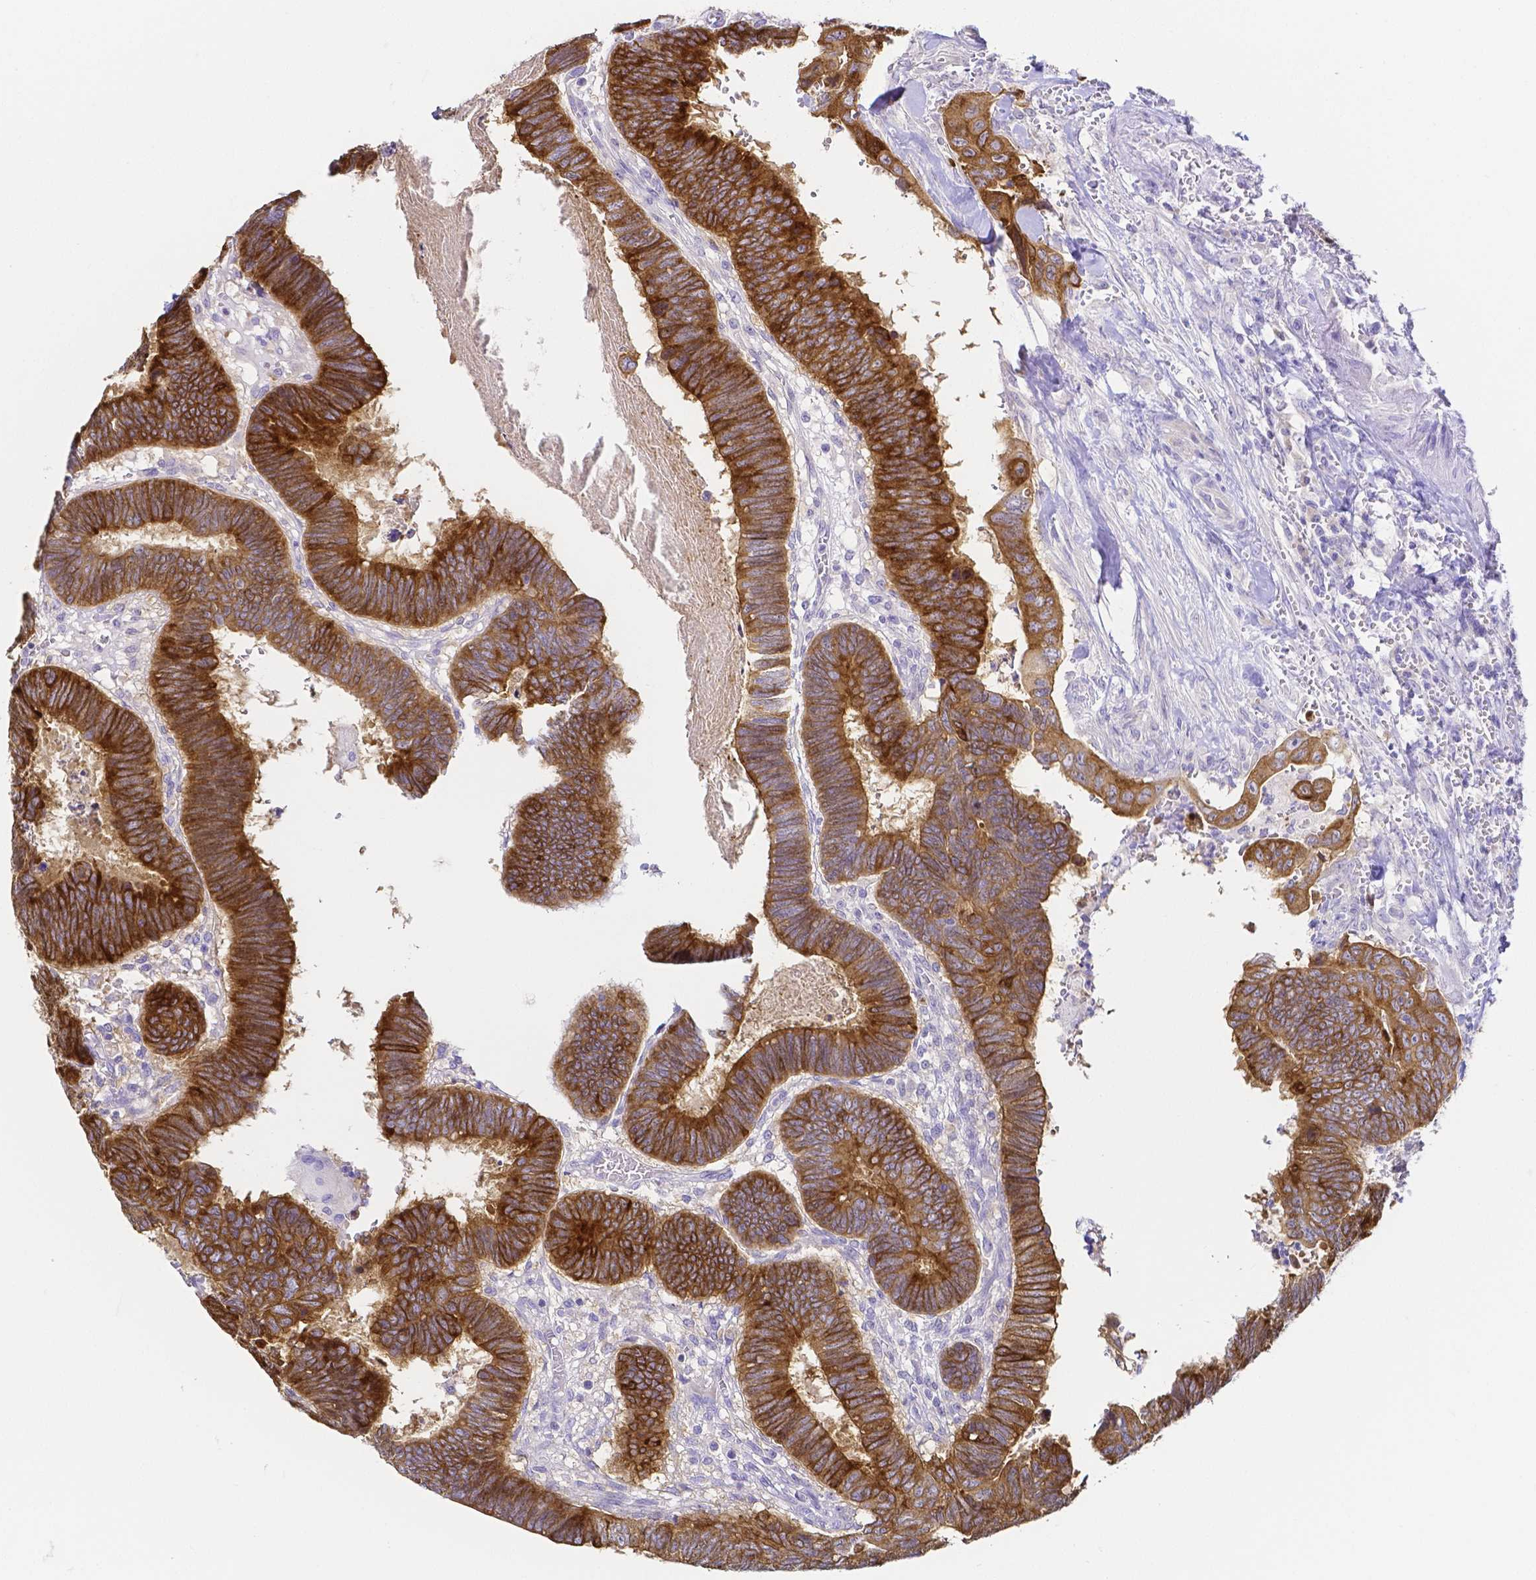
{"staining": {"intensity": "strong", "quantity": ">75%", "location": "cytoplasmic/membranous"}, "tissue": "colorectal cancer", "cell_type": "Tumor cells", "image_type": "cancer", "snomed": [{"axis": "morphology", "description": "Adenocarcinoma, NOS"}, {"axis": "topography", "description": "Colon"}], "caption": "Immunohistochemistry (IHC) (DAB (3,3'-diaminobenzidine)) staining of colorectal cancer (adenocarcinoma) reveals strong cytoplasmic/membranous protein positivity in approximately >75% of tumor cells. (brown staining indicates protein expression, while blue staining denotes nuclei).", "gene": "PKP3", "patient": {"sex": "male", "age": 62}}